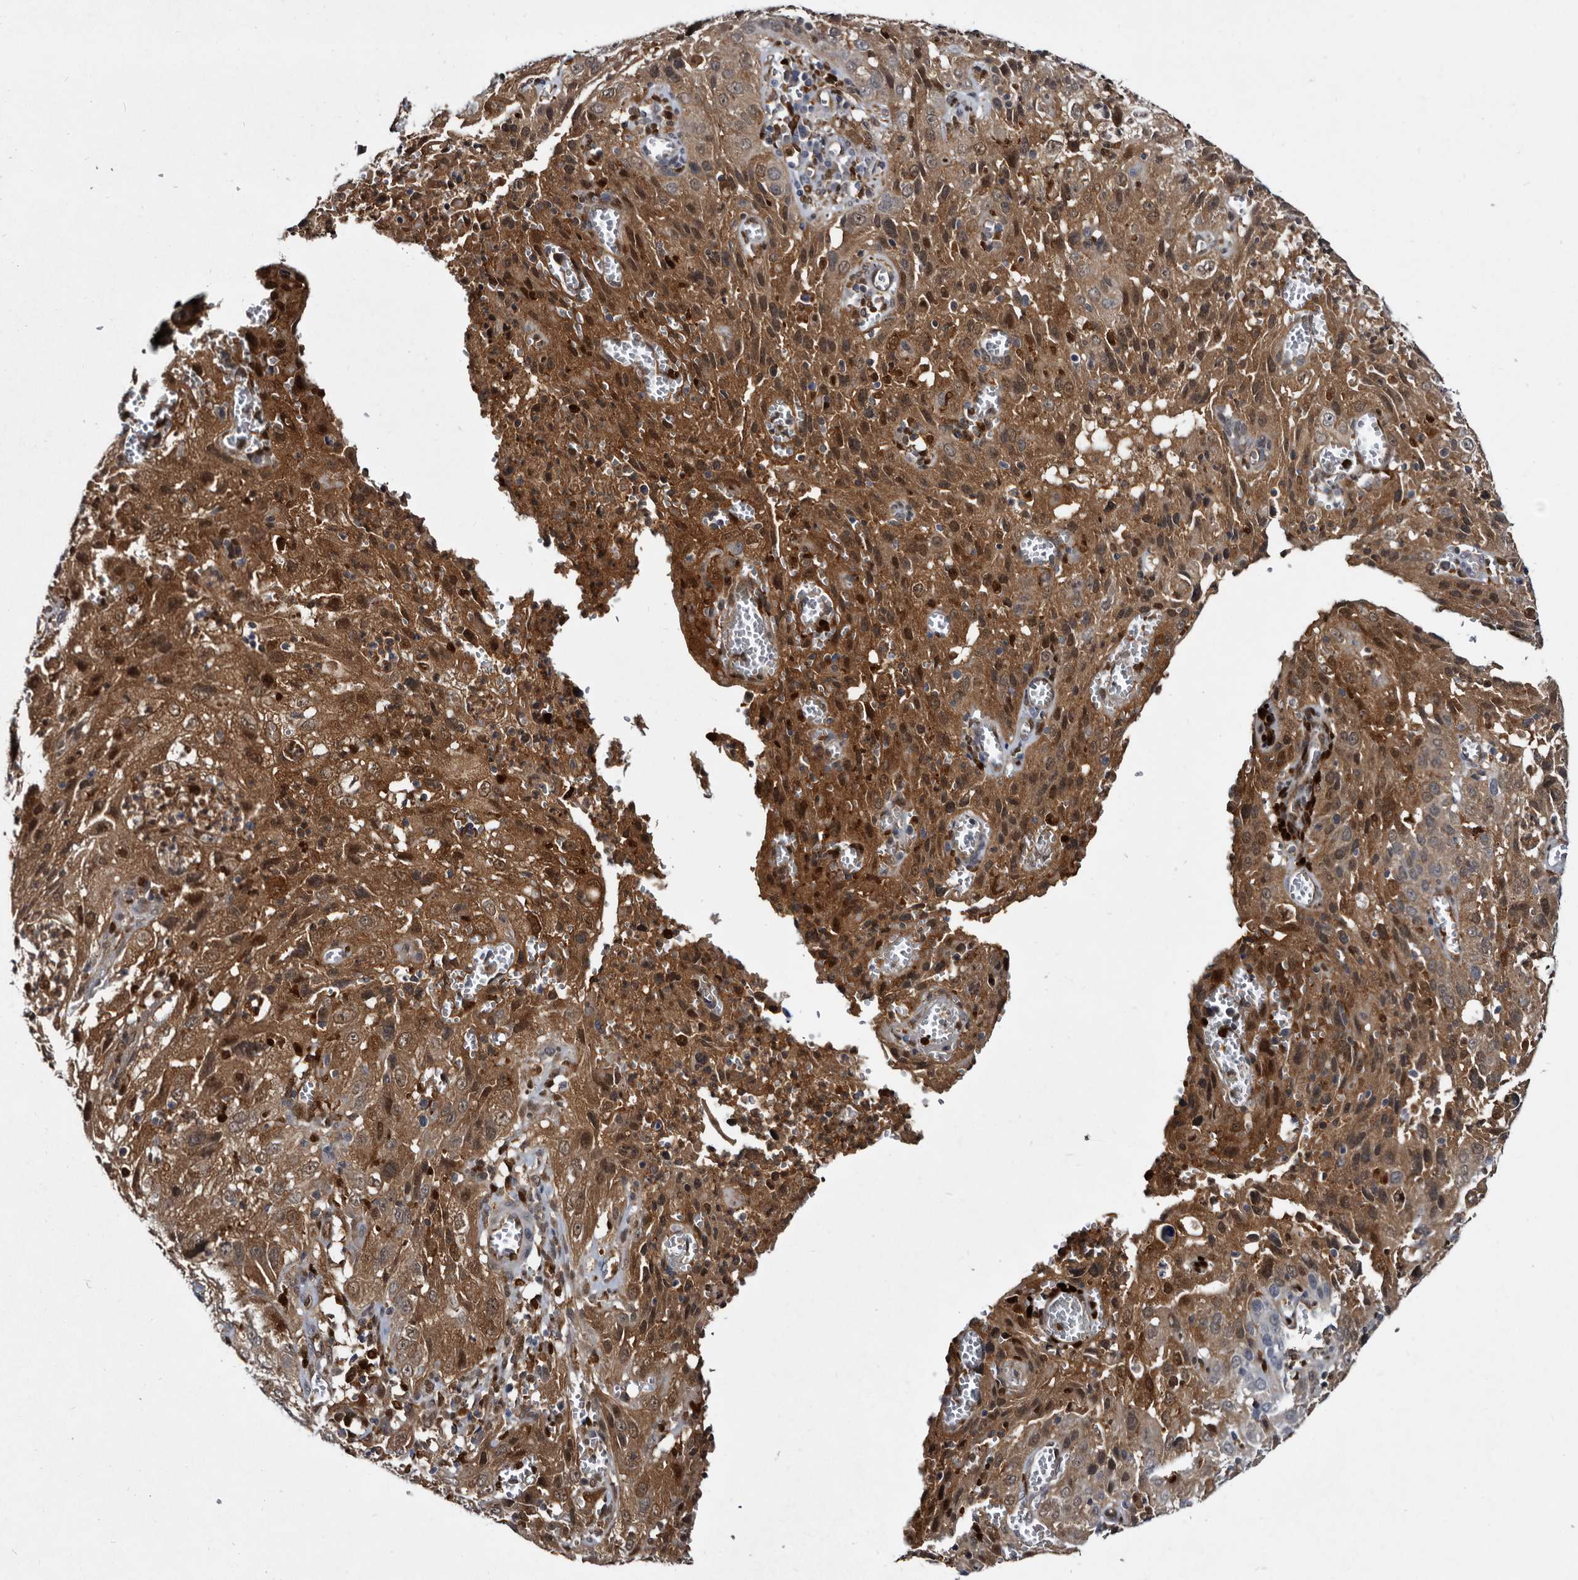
{"staining": {"intensity": "moderate", "quantity": ">75%", "location": "cytoplasmic/membranous,nuclear"}, "tissue": "cervical cancer", "cell_type": "Tumor cells", "image_type": "cancer", "snomed": [{"axis": "morphology", "description": "Squamous cell carcinoma, NOS"}, {"axis": "topography", "description": "Cervix"}], "caption": "The immunohistochemical stain labels moderate cytoplasmic/membranous and nuclear staining in tumor cells of squamous cell carcinoma (cervical) tissue.", "gene": "SERPINB8", "patient": {"sex": "female", "age": 32}}